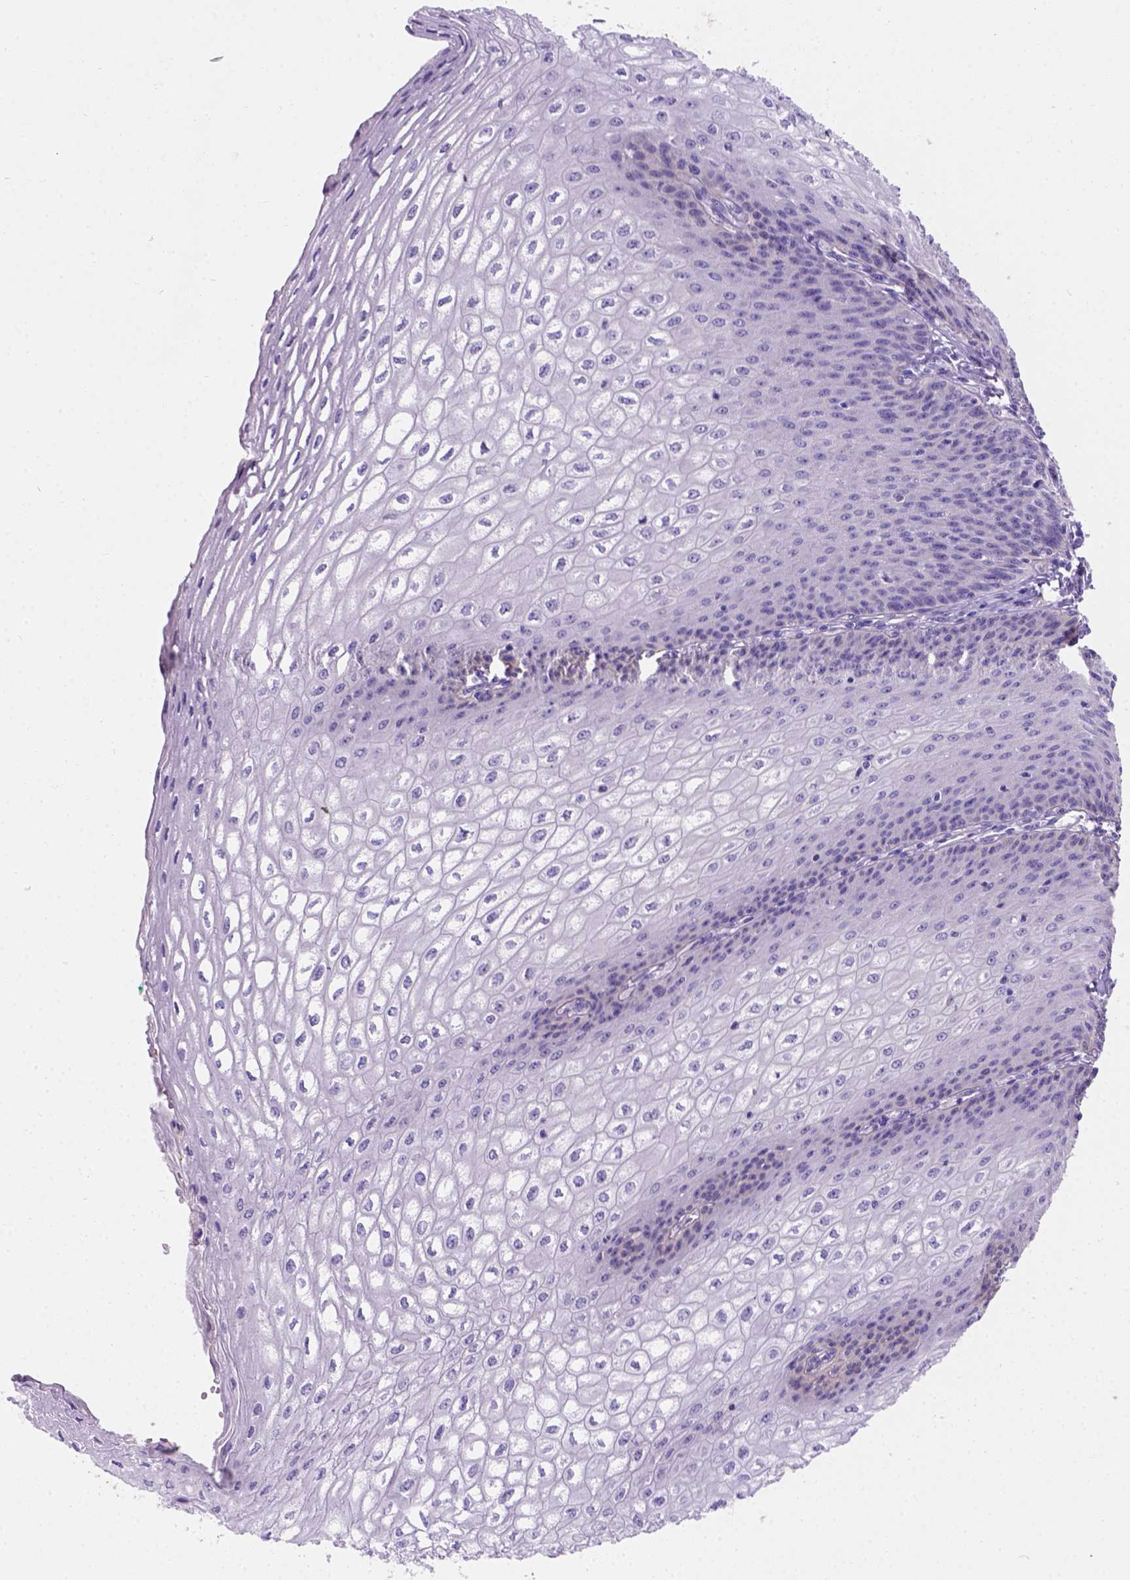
{"staining": {"intensity": "negative", "quantity": "none", "location": "none"}, "tissue": "esophagus", "cell_type": "Squamous epithelial cells", "image_type": "normal", "snomed": [{"axis": "morphology", "description": "Normal tissue, NOS"}, {"axis": "topography", "description": "Esophagus"}], "caption": "This is an IHC micrograph of normal esophagus. There is no expression in squamous epithelial cells.", "gene": "PHF7", "patient": {"sex": "male", "age": 58}}